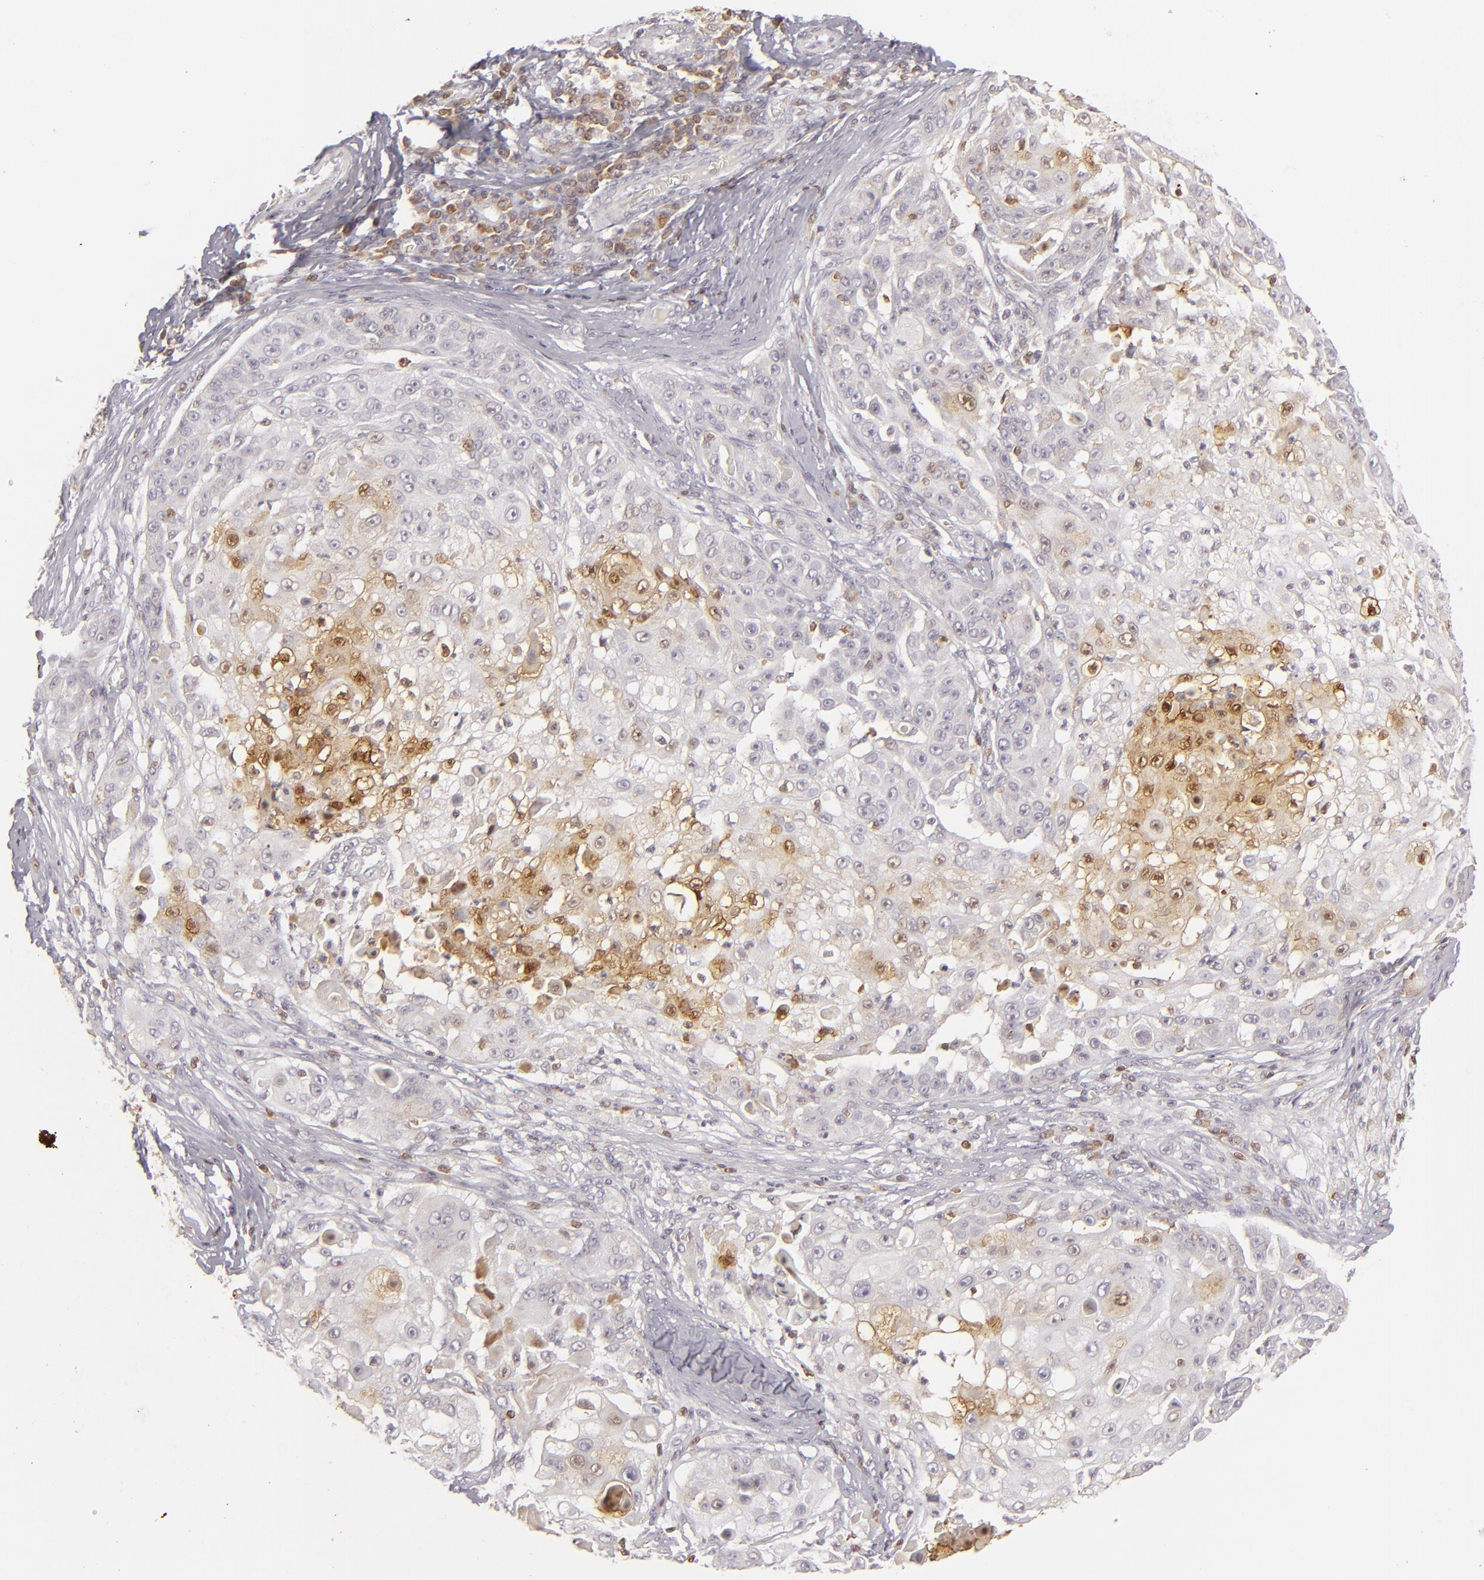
{"staining": {"intensity": "moderate", "quantity": "<25%", "location": "cytoplasmic/membranous,nuclear"}, "tissue": "skin cancer", "cell_type": "Tumor cells", "image_type": "cancer", "snomed": [{"axis": "morphology", "description": "Squamous cell carcinoma, NOS"}, {"axis": "topography", "description": "Skin"}], "caption": "IHC (DAB) staining of skin cancer demonstrates moderate cytoplasmic/membranous and nuclear protein positivity in about <25% of tumor cells. (Brightfield microscopy of DAB IHC at high magnification).", "gene": "APOBEC3G", "patient": {"sex": "female", "age": 57}}